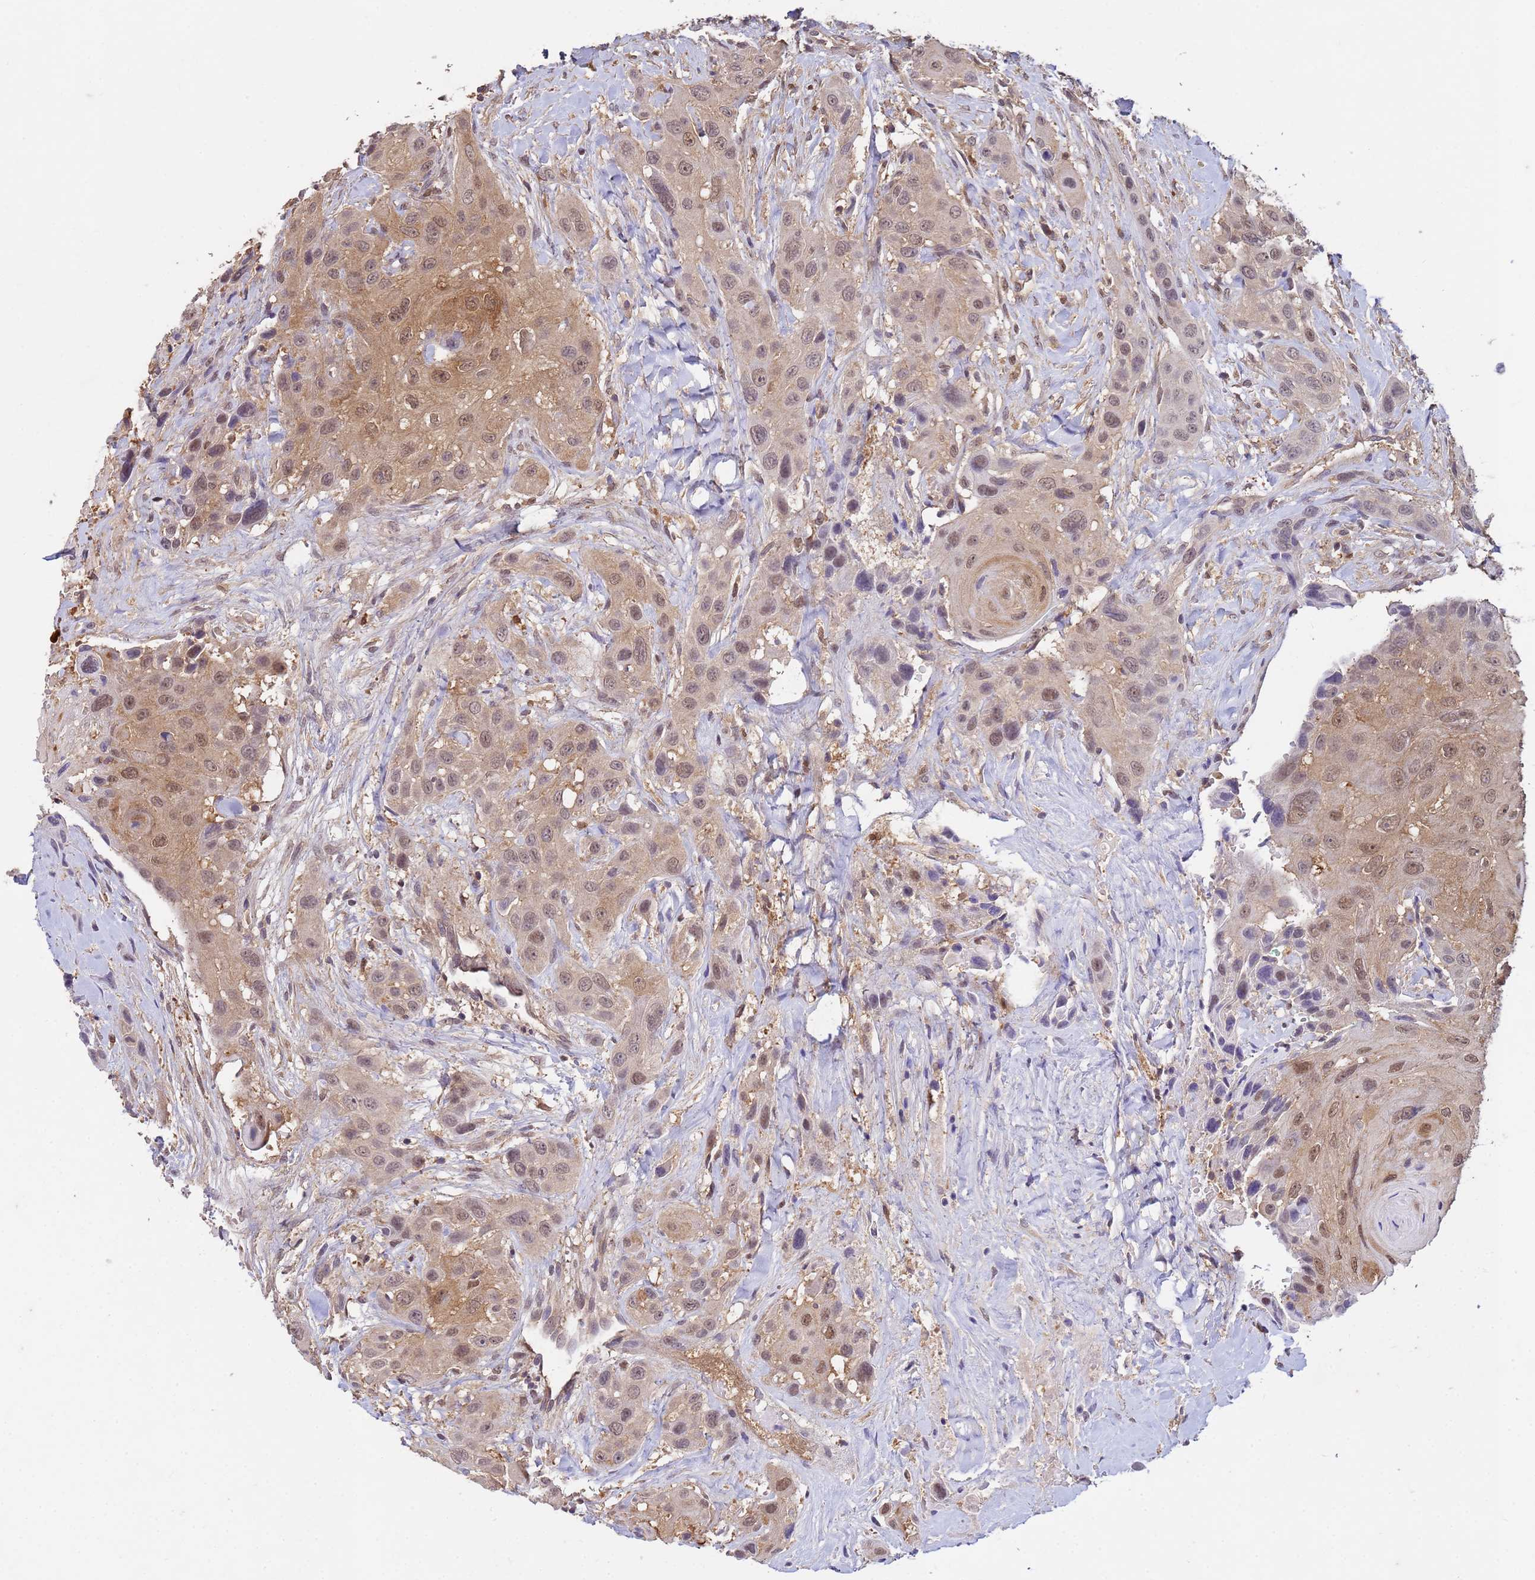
{"staining": {"intensity": "moderate", "quantity": ">75%", "location": "cytoplasmic/membranous,nuclear"}, "tissue": "head and neck cancer", "cell_type": "Tumor cells", "image_type": "cancer", "snomed": [{"axis": "morphology", "description": "Squamous cell carcinoma, NOS"}, {"axis": "topography", "description": "Head-Neck"}], "caption": "Immunohistochemistry (IHC) histopathology image of neoplastic tissue: head and neck cancer (squamous cell carcinoma) stained using immunohistochemistry demonstrates medium levels of moderate protein expression localized specifically in the cytoplasmic/membranous and nuclear of tumor cells, appearing as a cytoplasmic/membranous and nuclear brown color.", "gene": "NPEPPS", "patient": {"sex": "male", "age": 81}}